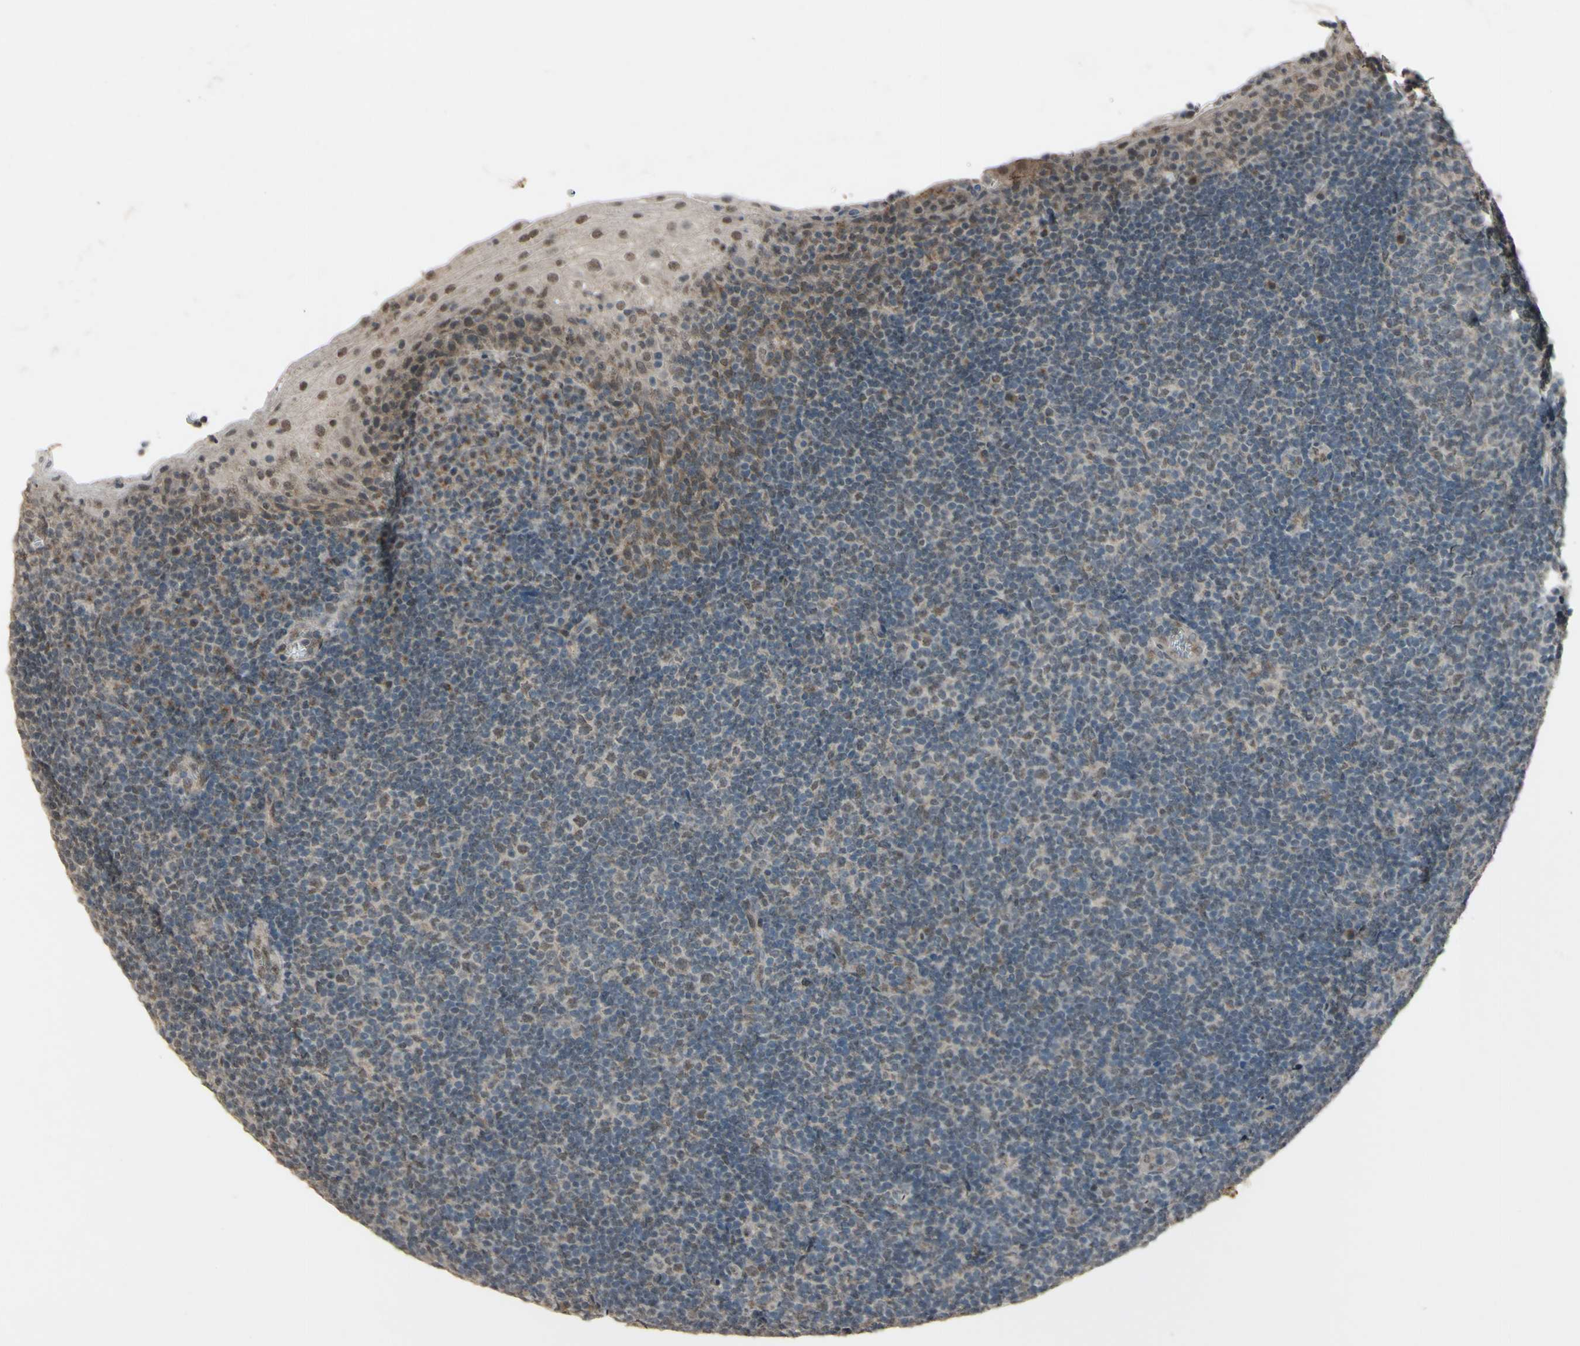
{"staining": {"intensity": "weak", "quantity": "<25%", "location": "cytoplasmic/membranous"}, "tissue": "tonsil", "cell_type": "Germinal center cells", "image_type": "normal", "snomed": [{"axis": "morphology", "description": "Normal tissue, NOS"}, {"axis": "topography", "description": "Tonsil"}], "caption": "A high-resolution histopathology image shows immunohistochemistry staining of unremarkable tonsil, which reveals no significant staining in germinal center cells. (DAB (3,3'-diaminobenzidine) immunohistochemistry with hematoxylin counter stain).", "gene": "CDCP1", "patient": {"sex": "male", "age": 37}}